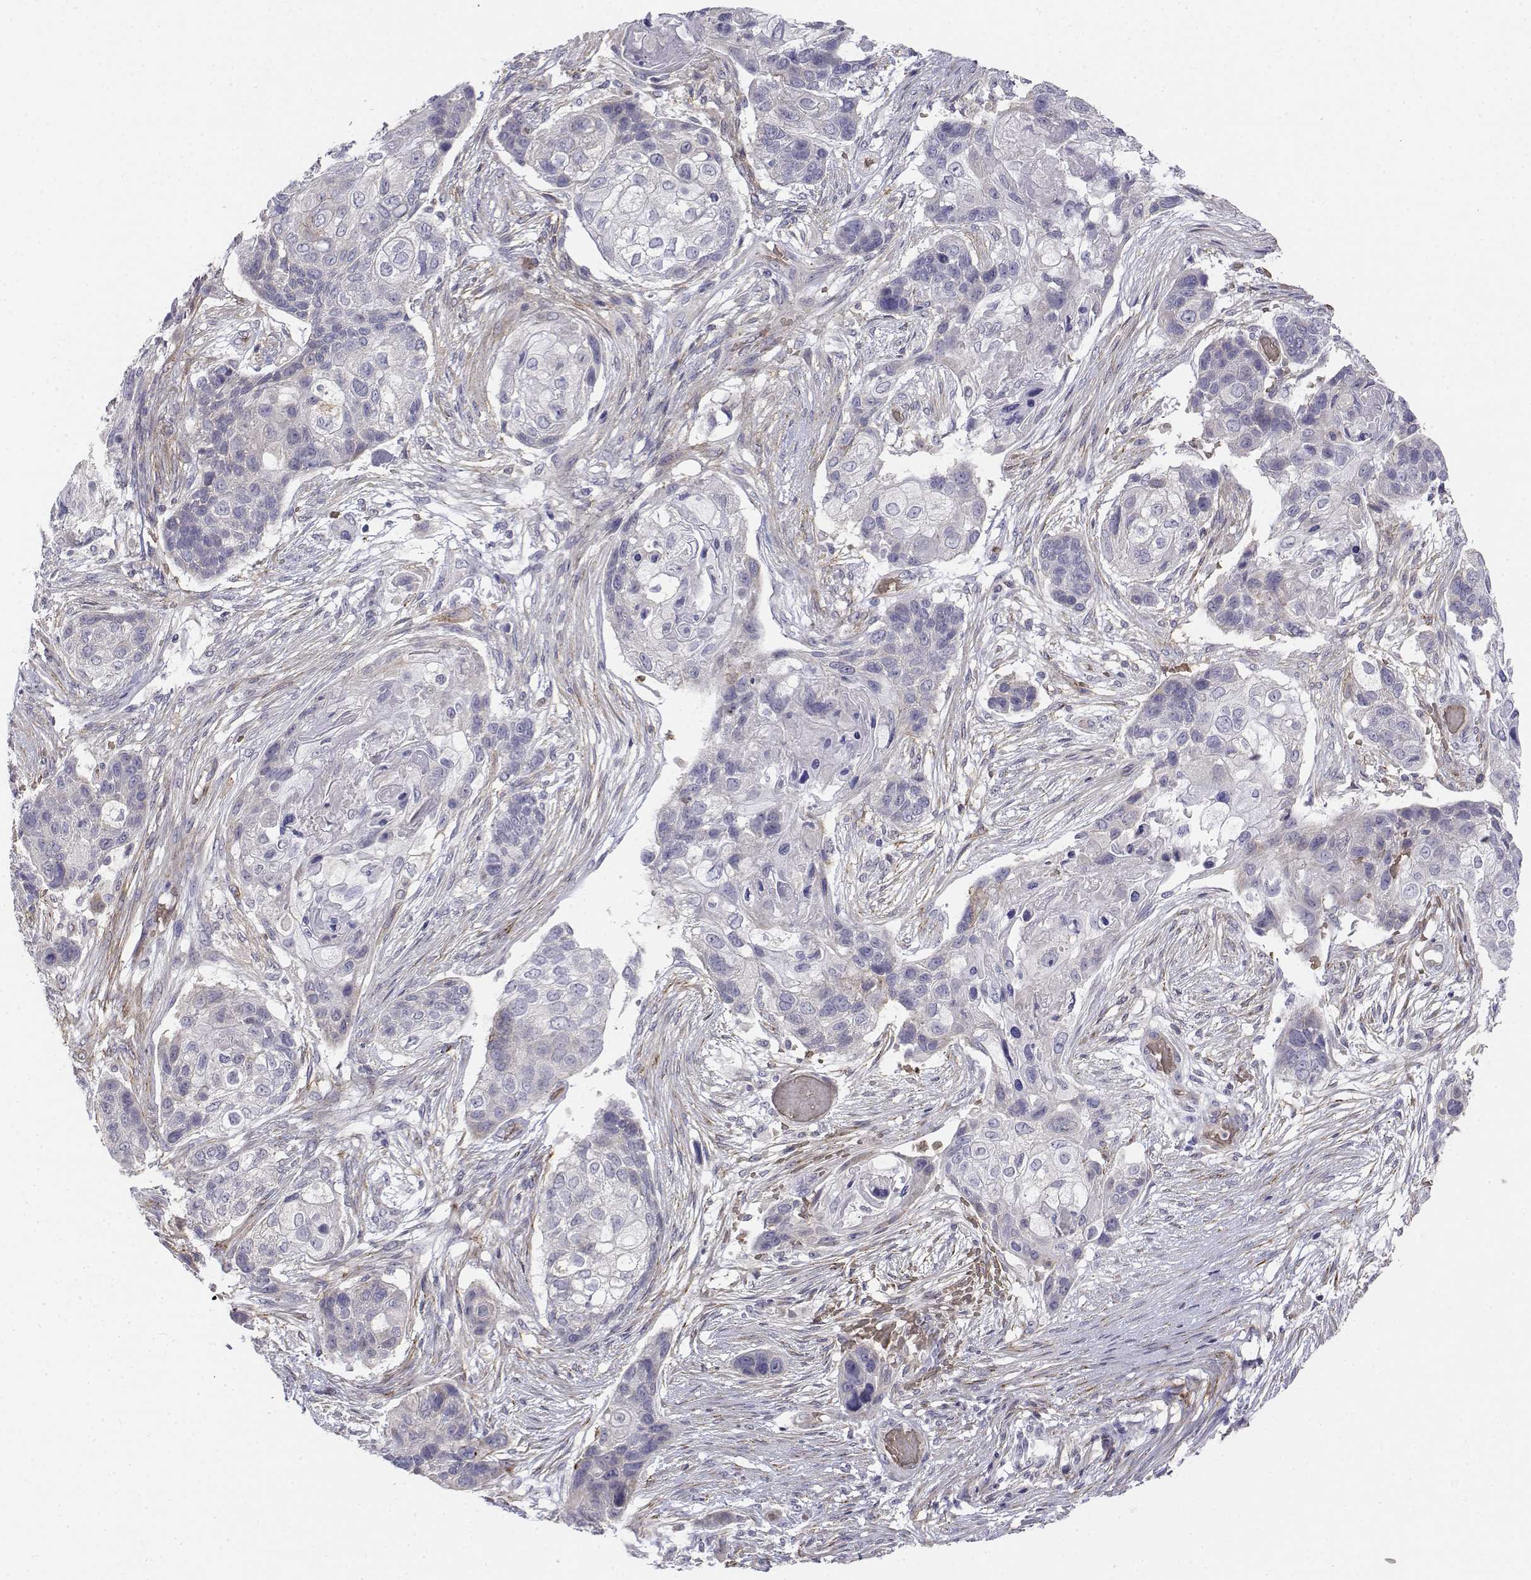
{"staining": {"intensity": "negative", "quantity": "none", "location": "none"}, "tissue": "lung cancer", "cell_type": "Tumor cells", "image_type": "cancer", "snomed": [{"axis": "morphology", "description": "Squamous cell carcinoma, NOS"}, {"axis": "topography", "description": "Lung"}], "caption": "Immunohistochemical staining of human lung cancer (squamous cell carcinoma) shows no significant expression in tumor cells.", "gene": "CADM1", "patient": {"sex": "male", "age": 69}}